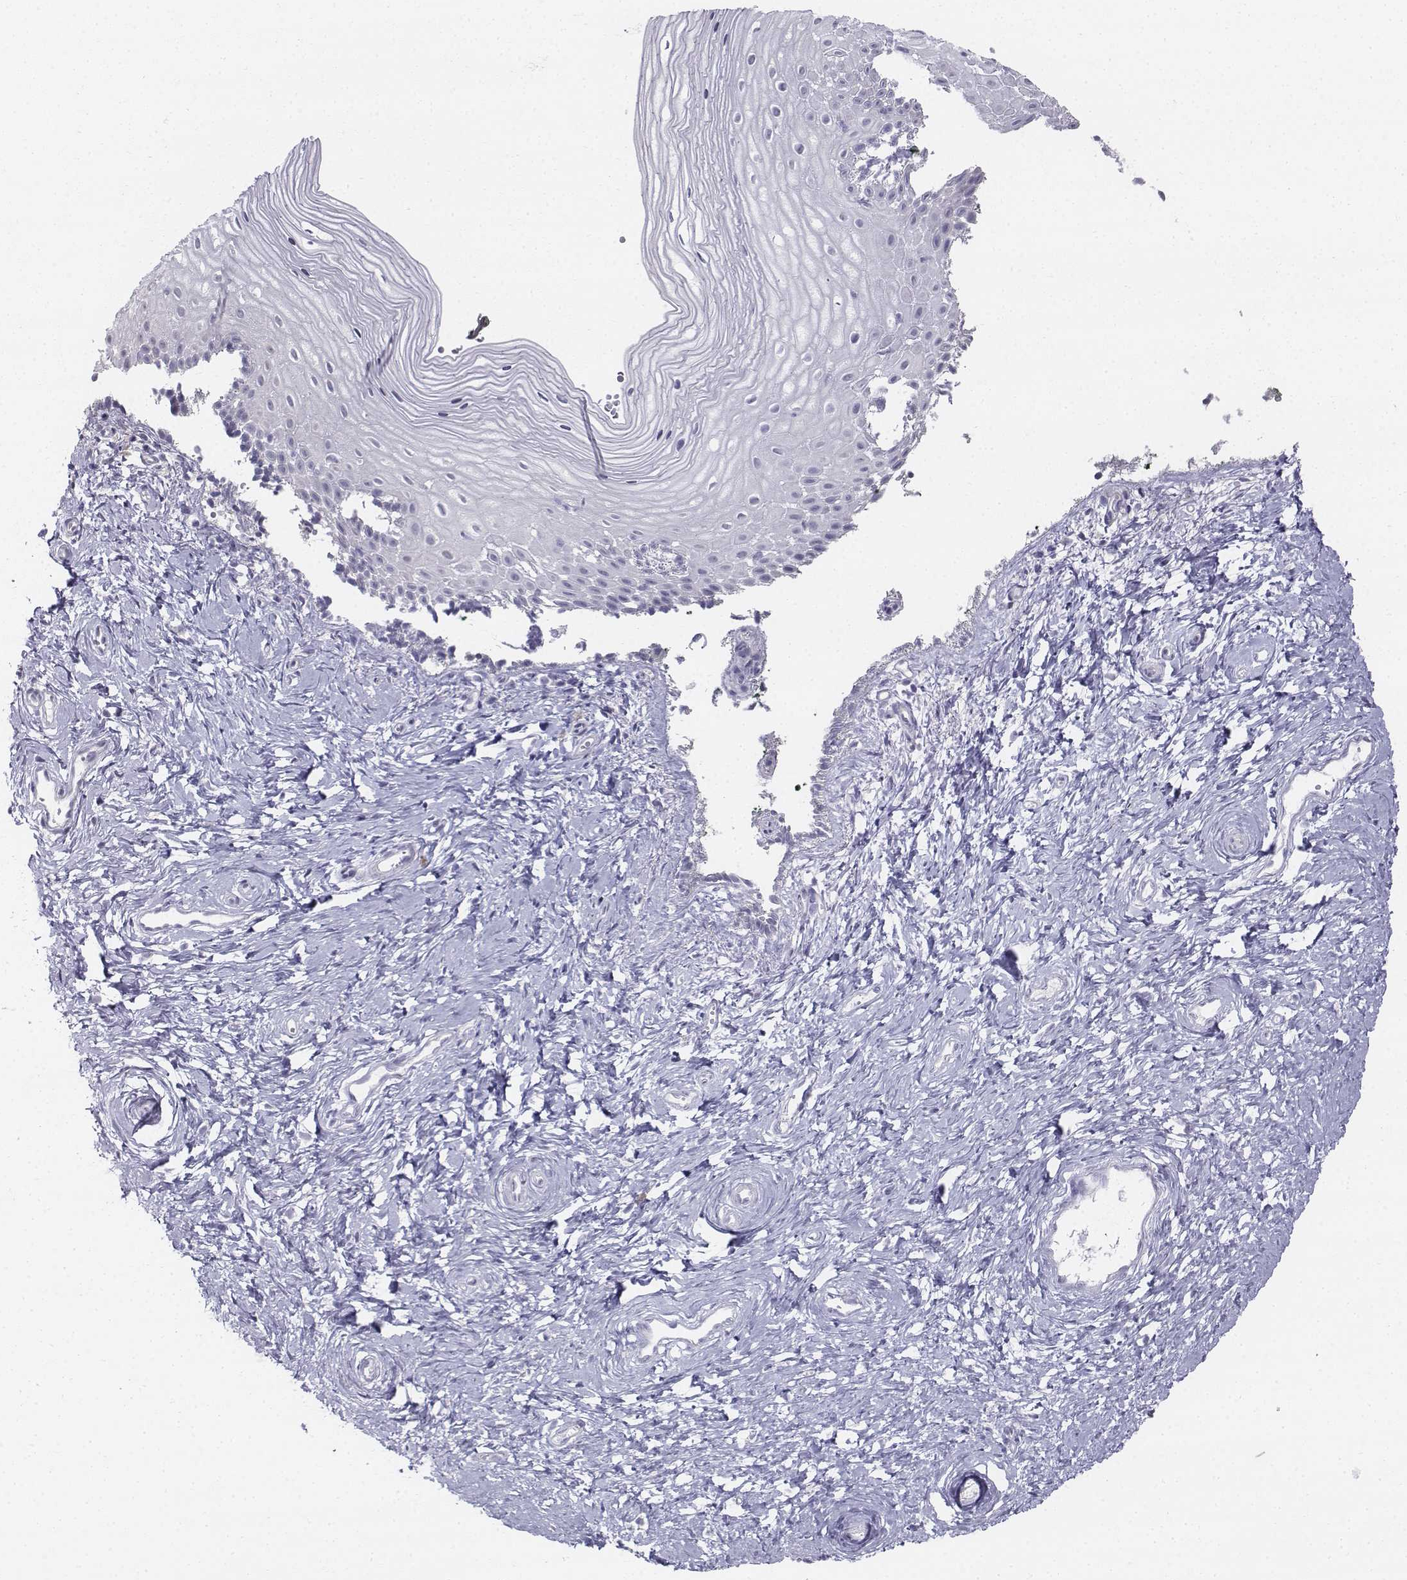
{"staining": {"intensity": "negative", "quantity": "none", "location": "none"}, "tissue": "vagina", "cell_type": "Squamous epithelial cells", "image_type": "normal", "snomed": [{"axis": "morphology", "description": "Normal tissue, NOS"}, {"axis": "topography", "description": "Vagina"}], "caption": "This image is of benign vagina stained with immunohistochemistry to label a protein in brown with the nuclei are counter-stained blue. There is no staining in squamous epithelial cells.", "gene": "PENK", "patient": {"sex": "female", "age": 38}}